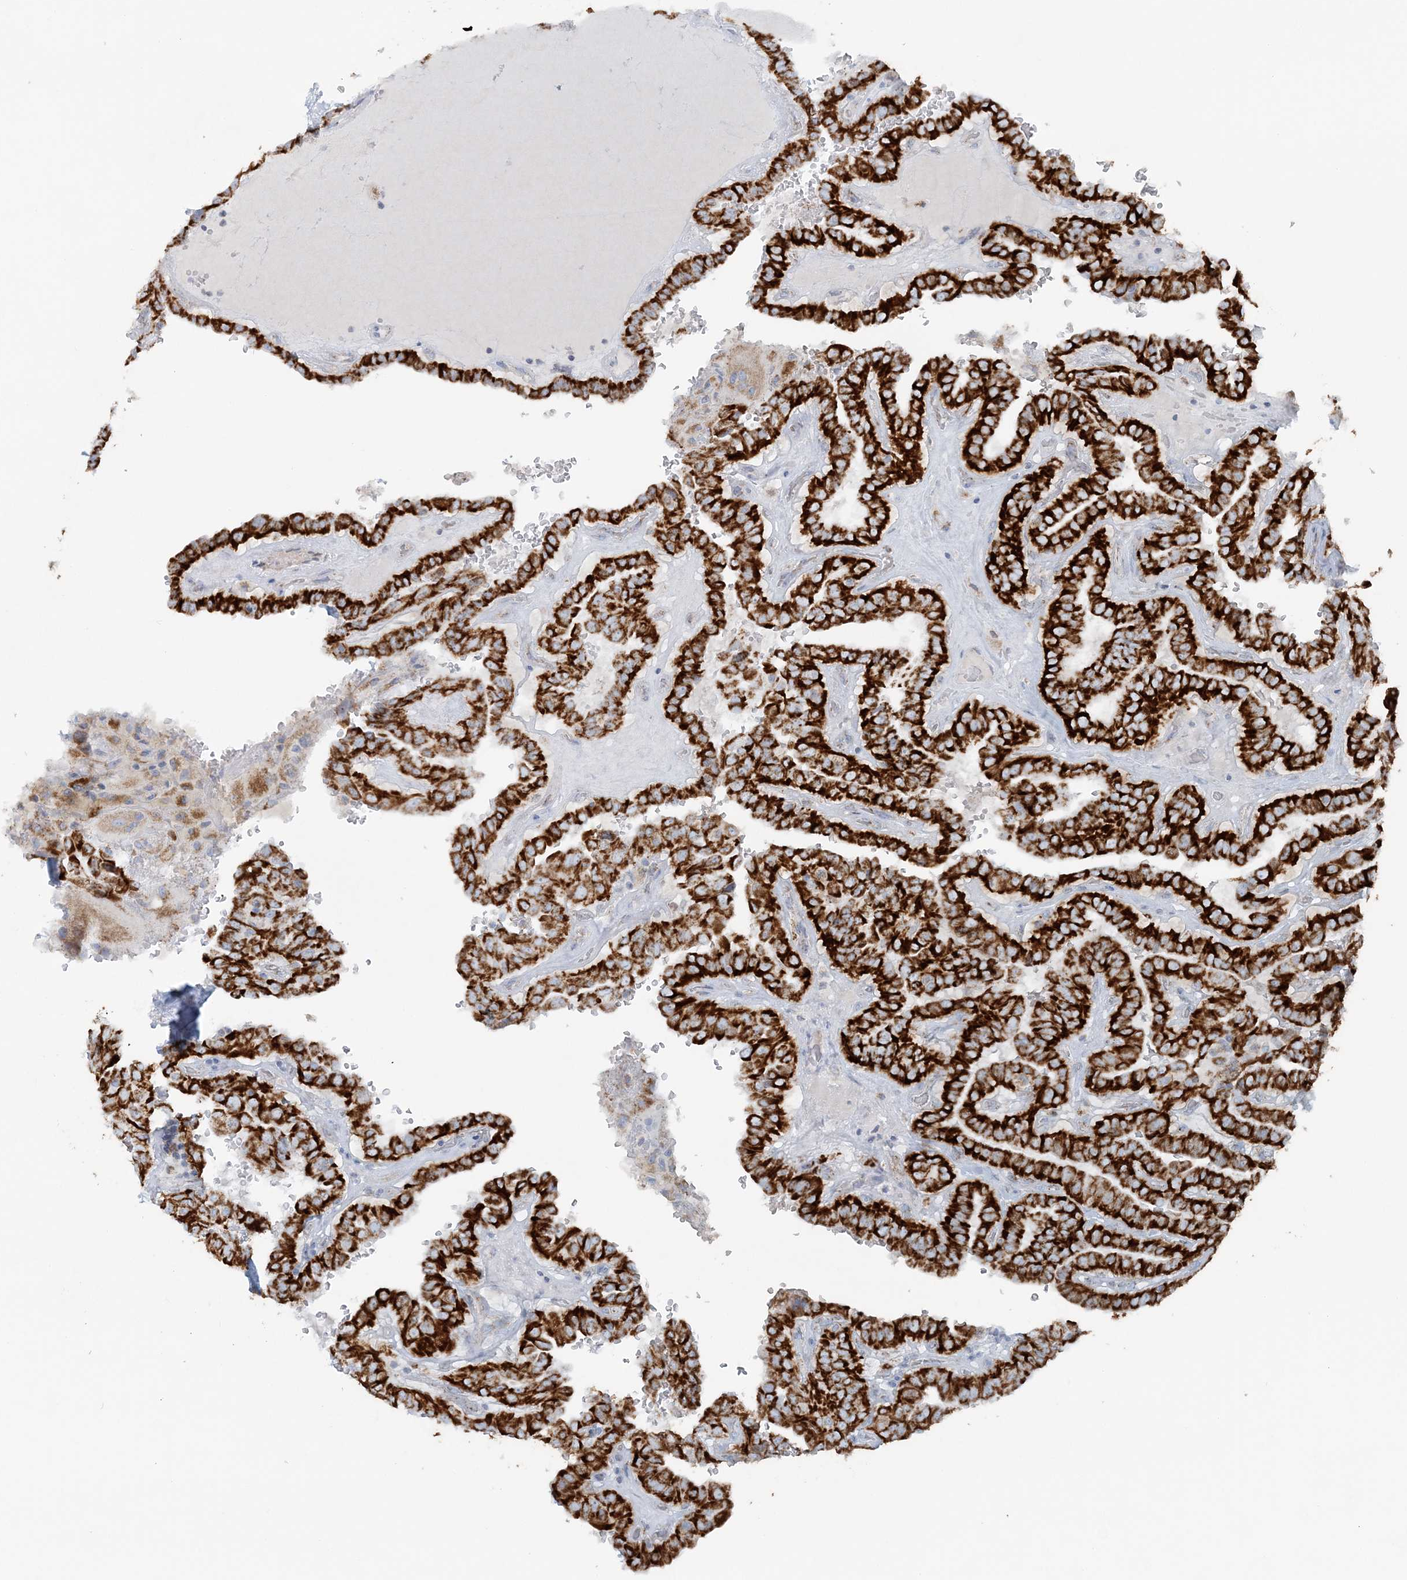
{"staining": {"intensity": "strong", "quantity": ">75%", "location": "cytoplasmic/membranous"}, "tissue": "thyroid cancer", "cell_type": "Tumor cells", "image_type": "cancer", "snomed": [{"axis": "morphology", "description": "Papillary adenocarcinoma, NOS"}, {"axis": "topography", "description": "Thyroid gland"}], "caption": "Strong cytoplasmic/membranous positivity for a protein is present in approximately >75% of tumor cells of thyroid papillary adenocarcinoma using immunohistochemistry.", "gene": "PCCB", "patient": {"sex": "male", "age": 77}}